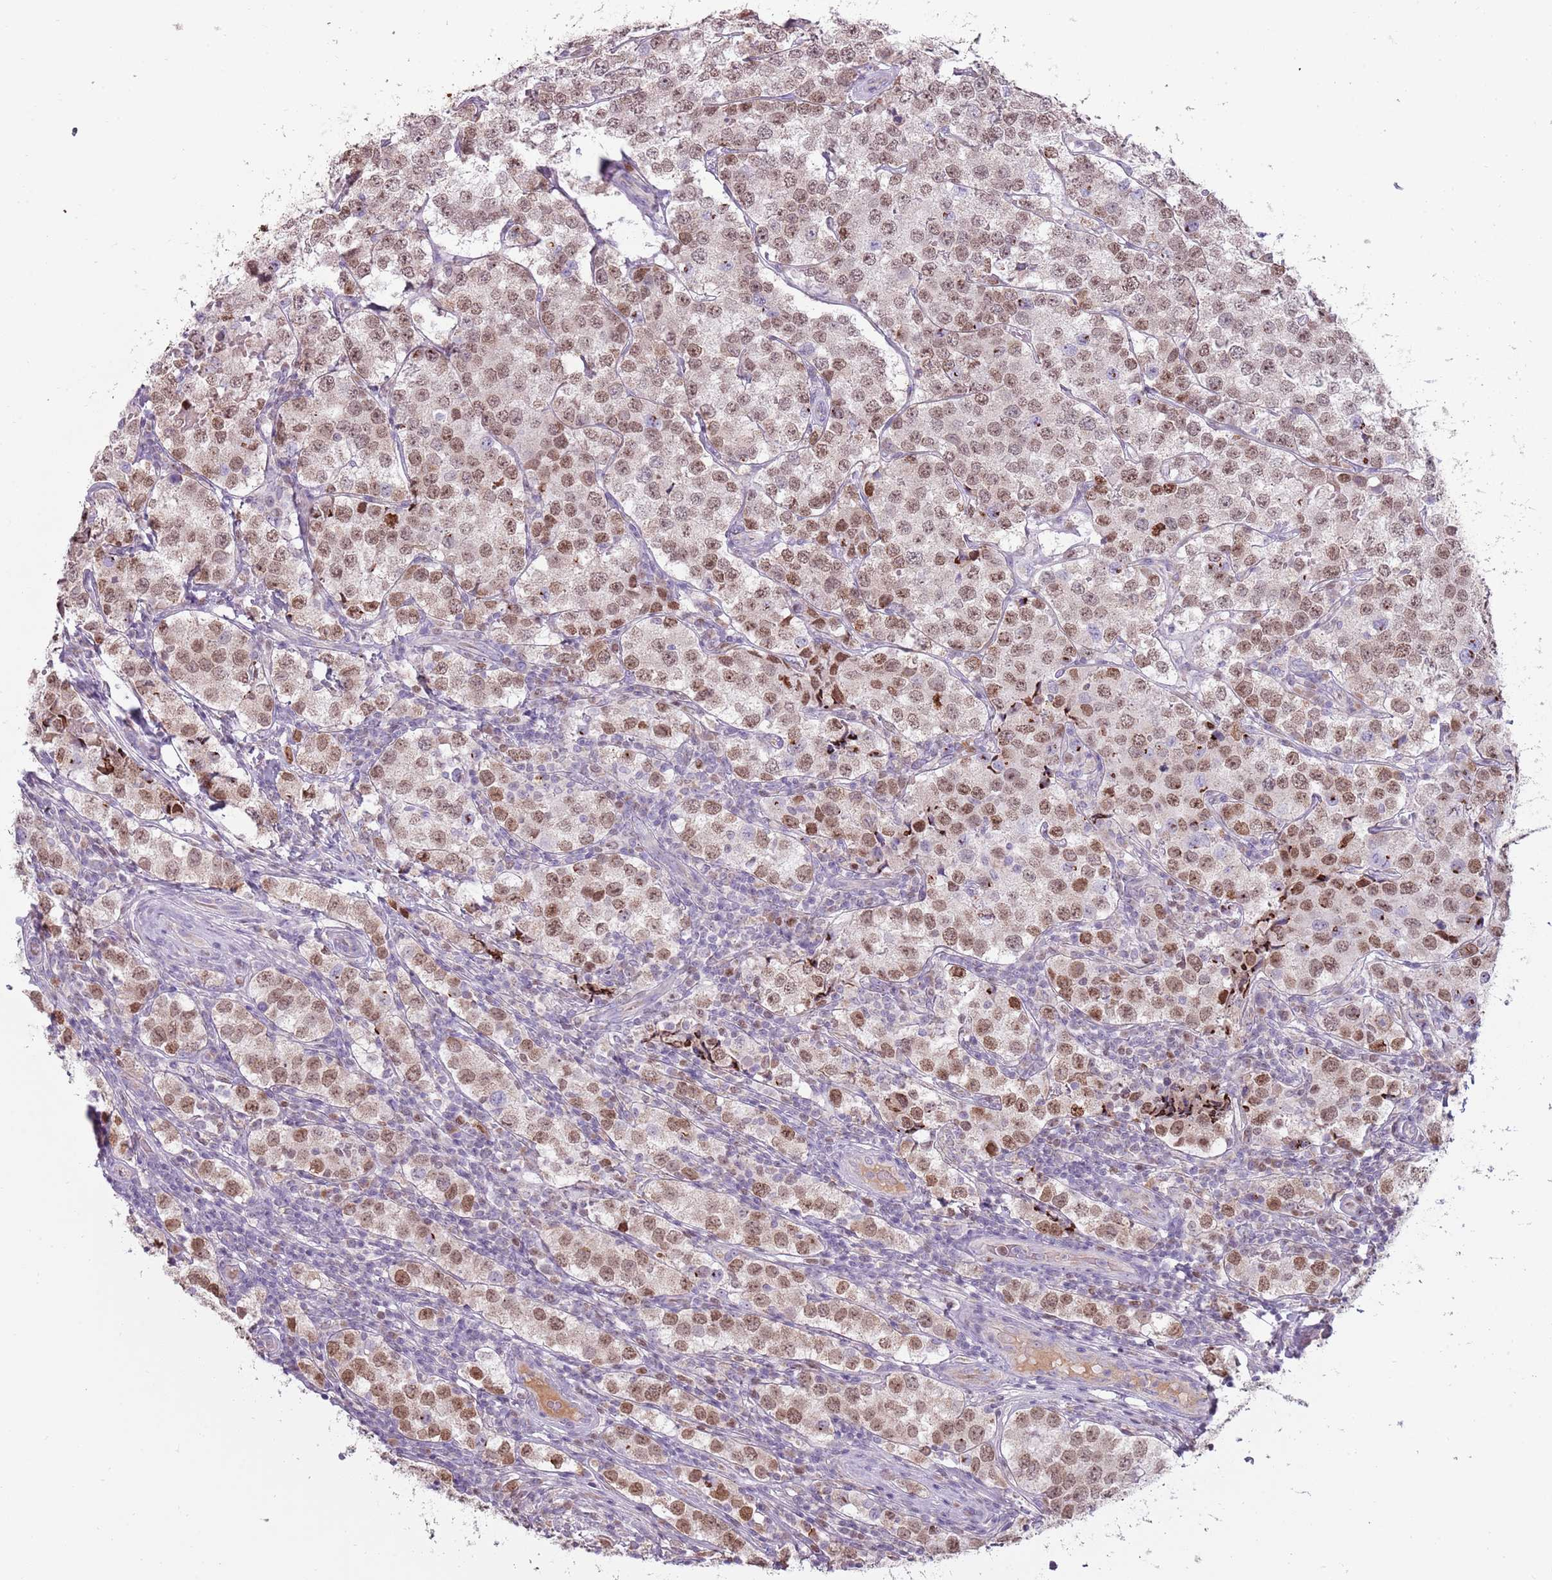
{"staining": {"intensity": "moderate", "quantity": ">75%", "location": "nuclear"}, "tissue": "testis cancer", "cell_type": "Tumor cells", "image_type": "cancer", "snomed": [{"axis": "morphology", "description": "Seminoma, NOS"}, {"axis": "topography", "description": "Testis"}], "caption": "Immunohistochemistry image of neoplastic tissue: human testis cancer stained using immunohistochemistry (IHC) reveals medium levels of moderate protein expression localized specifically in the nuclear of tumor cells, appearing as a nuclear brown color.", "gene": "SYS1", "patient": {"sex": "male", "age": 34}}